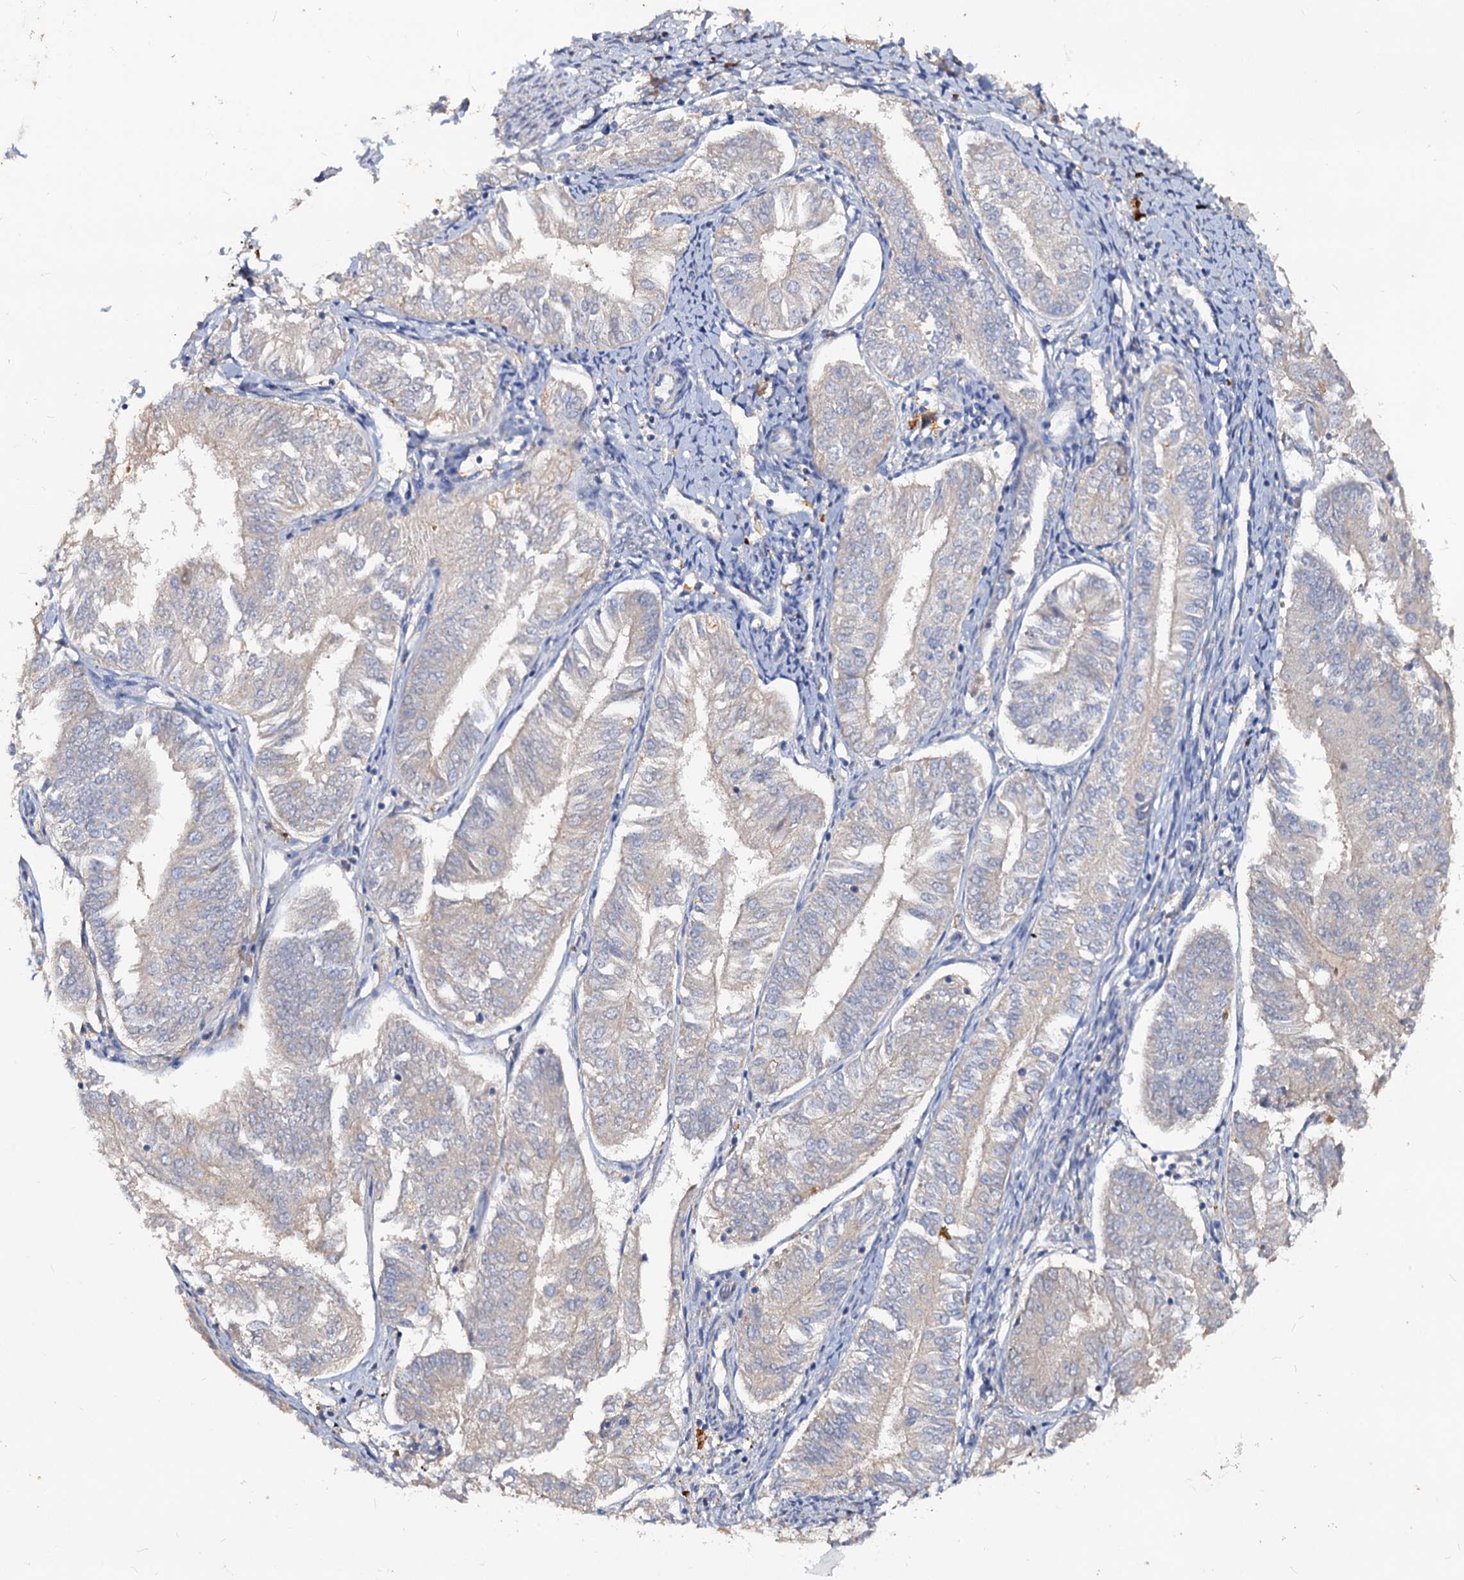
{"staining": {"intensity": "negative", "quantity": "none", "location": "none"}, "tissue": "endometrial cancer", "cell_type": "Tumor cells", "image_type": "cancer", "snomed": [{"axis": "morphology", "description": "Adenocarcinoma, NOS"}, {"axis": "topography", "description": "Endometrium"}], "caption": "Human endometrial cancer (adenocarcinoma) stained for a protein using immunohistochemistry exhibits no expression in tumor cells.", "gene": "ACY3", "patient": {"sex": "female", "age": 58}}